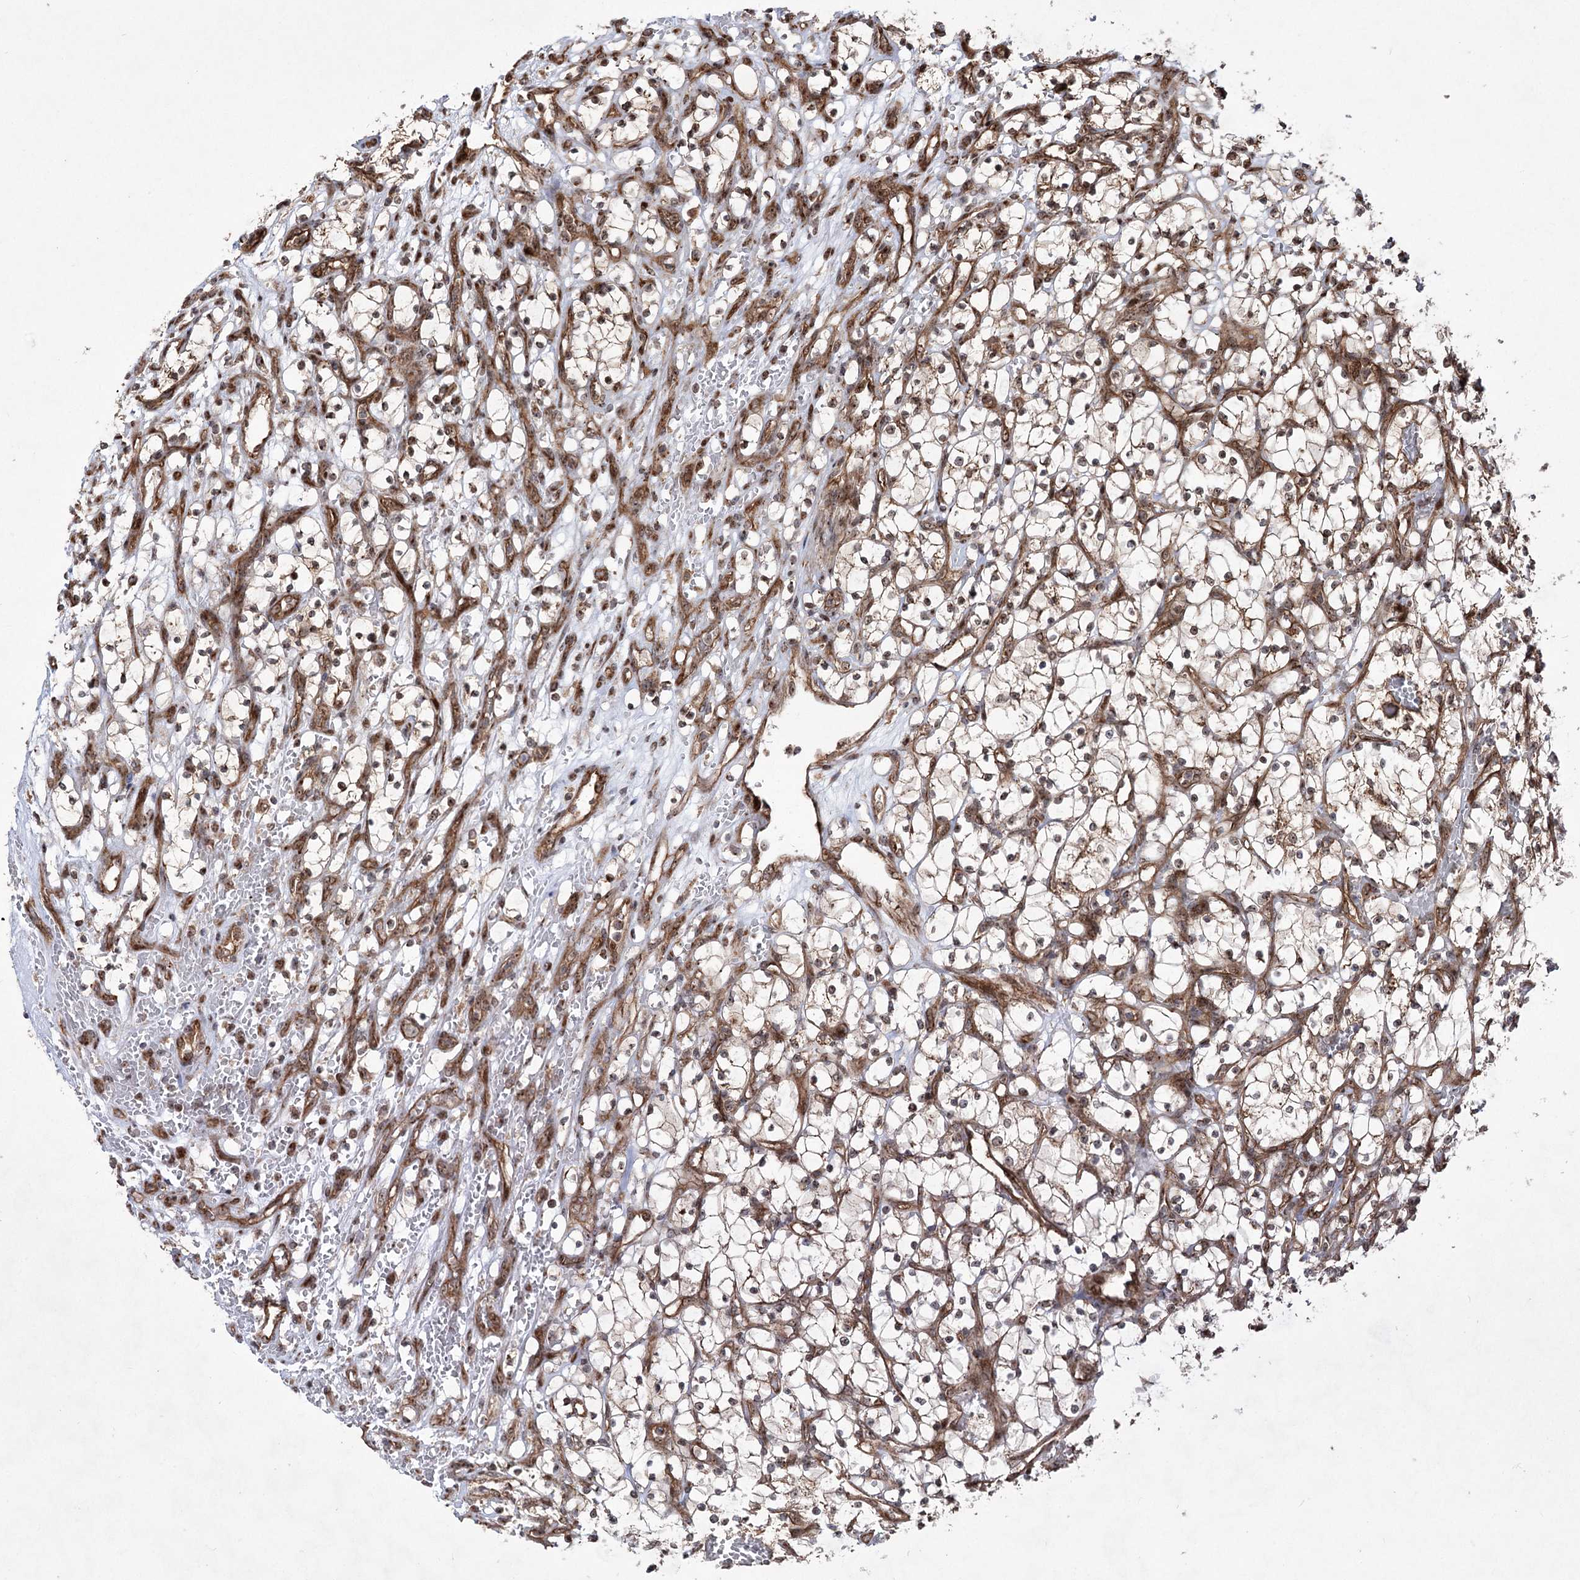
{"staining": {"intensity": "moderate", "quantity": ">75%", "location": "cytoplasmic/membranous,nuclear"}, "tissue": "renal cancer", "cell_type": "Tumor cells", "image_type": "cancer", "snomed": [{"axis": "morphology", "description": "Adenocarcinoma, NOS"}, {"axis": "topography", "description": "Kidney"}], "caption": "Human renal cancer stained with a brown dye exhibits moderate cytoplasmic/membranous and nuclear positive staining in approximately >75% of tumor cells.", "gene": "SERINC5", "patient": {"sex": "female", "age": 69}}